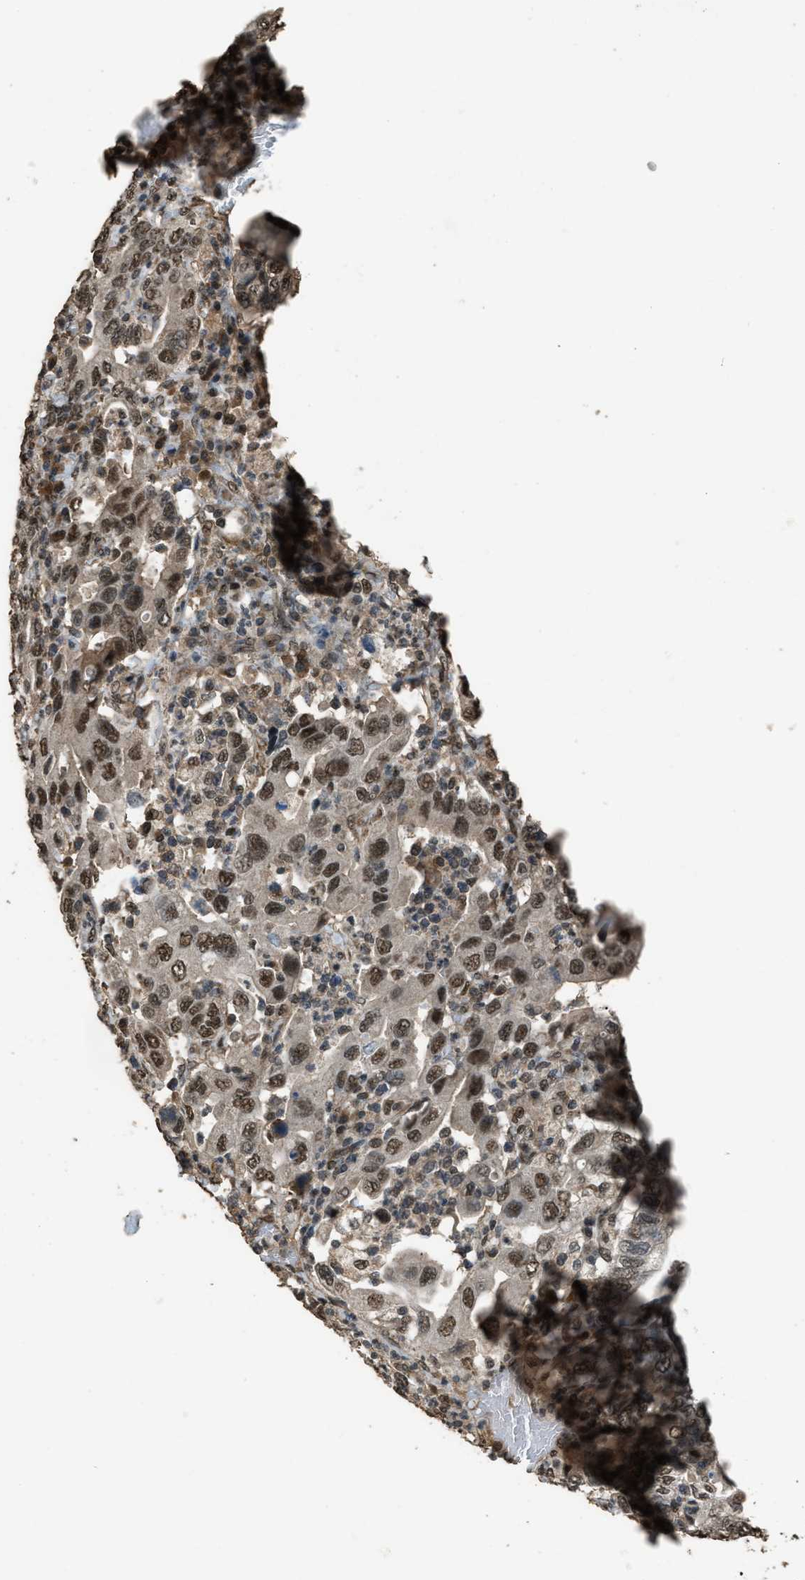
{"staining": {"intensity": "moderate", "quantity": ">75%", "location": "nuclear"}, "tissue": "stomach cancer", "cell_type": "Tumor cells", "image_type": "cancer", "snomed": [{"axis": "morphology", "description": "Adenocarcinoma, NOS"}, {"axis": "topography", "description": "Stomach, upper"}], "caption": "IHC of stomach cancer (adenocarcinoma) displays medium levels of moderate nuclear staining in about >75% of tumor cells. The staining was performed using DAB, with brown indicating positive protein expression. Nuclei are stained blue with hematoxylin.", "gene": "SERTAD2", "patient": {"sex": "male", "age": 62}}